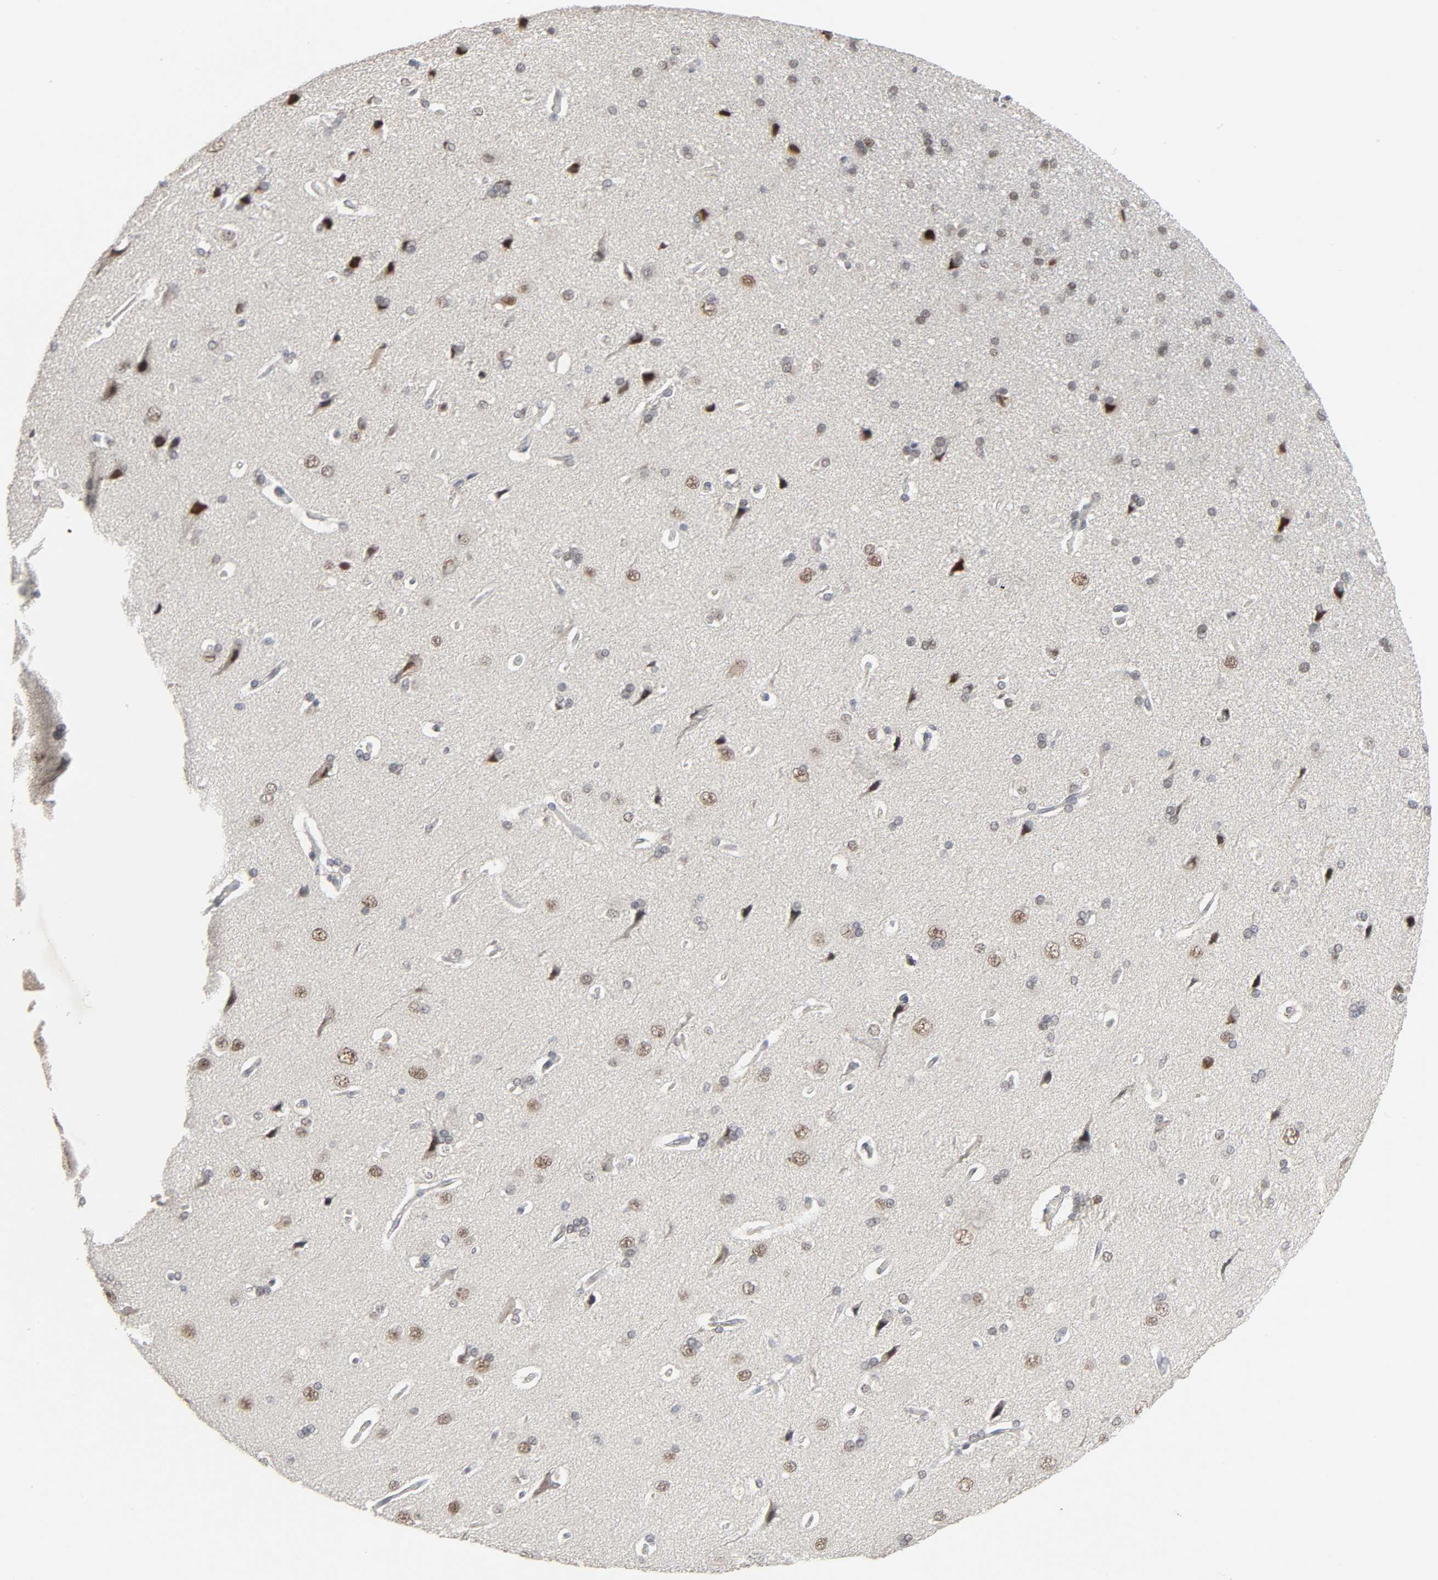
{"staining": {"intensity": "negative", "quantity": "none", "location": "none"}, "tissue": "cerebral cortex", "cell_type": "Endothelial cells", "image_type": "normal", "snomed": [{"axis": "morphology", "description": "Normal tissue, NOS"}, {"axis": "topography", "description": "Cerebral cortex"}], "caption": "Immunohistochemical staining of unremarkable cerebral cortex shows no significant staining in endothelial cells.", "gene": "ZNF222", "patient": {"sex": "male", "age": 62}}